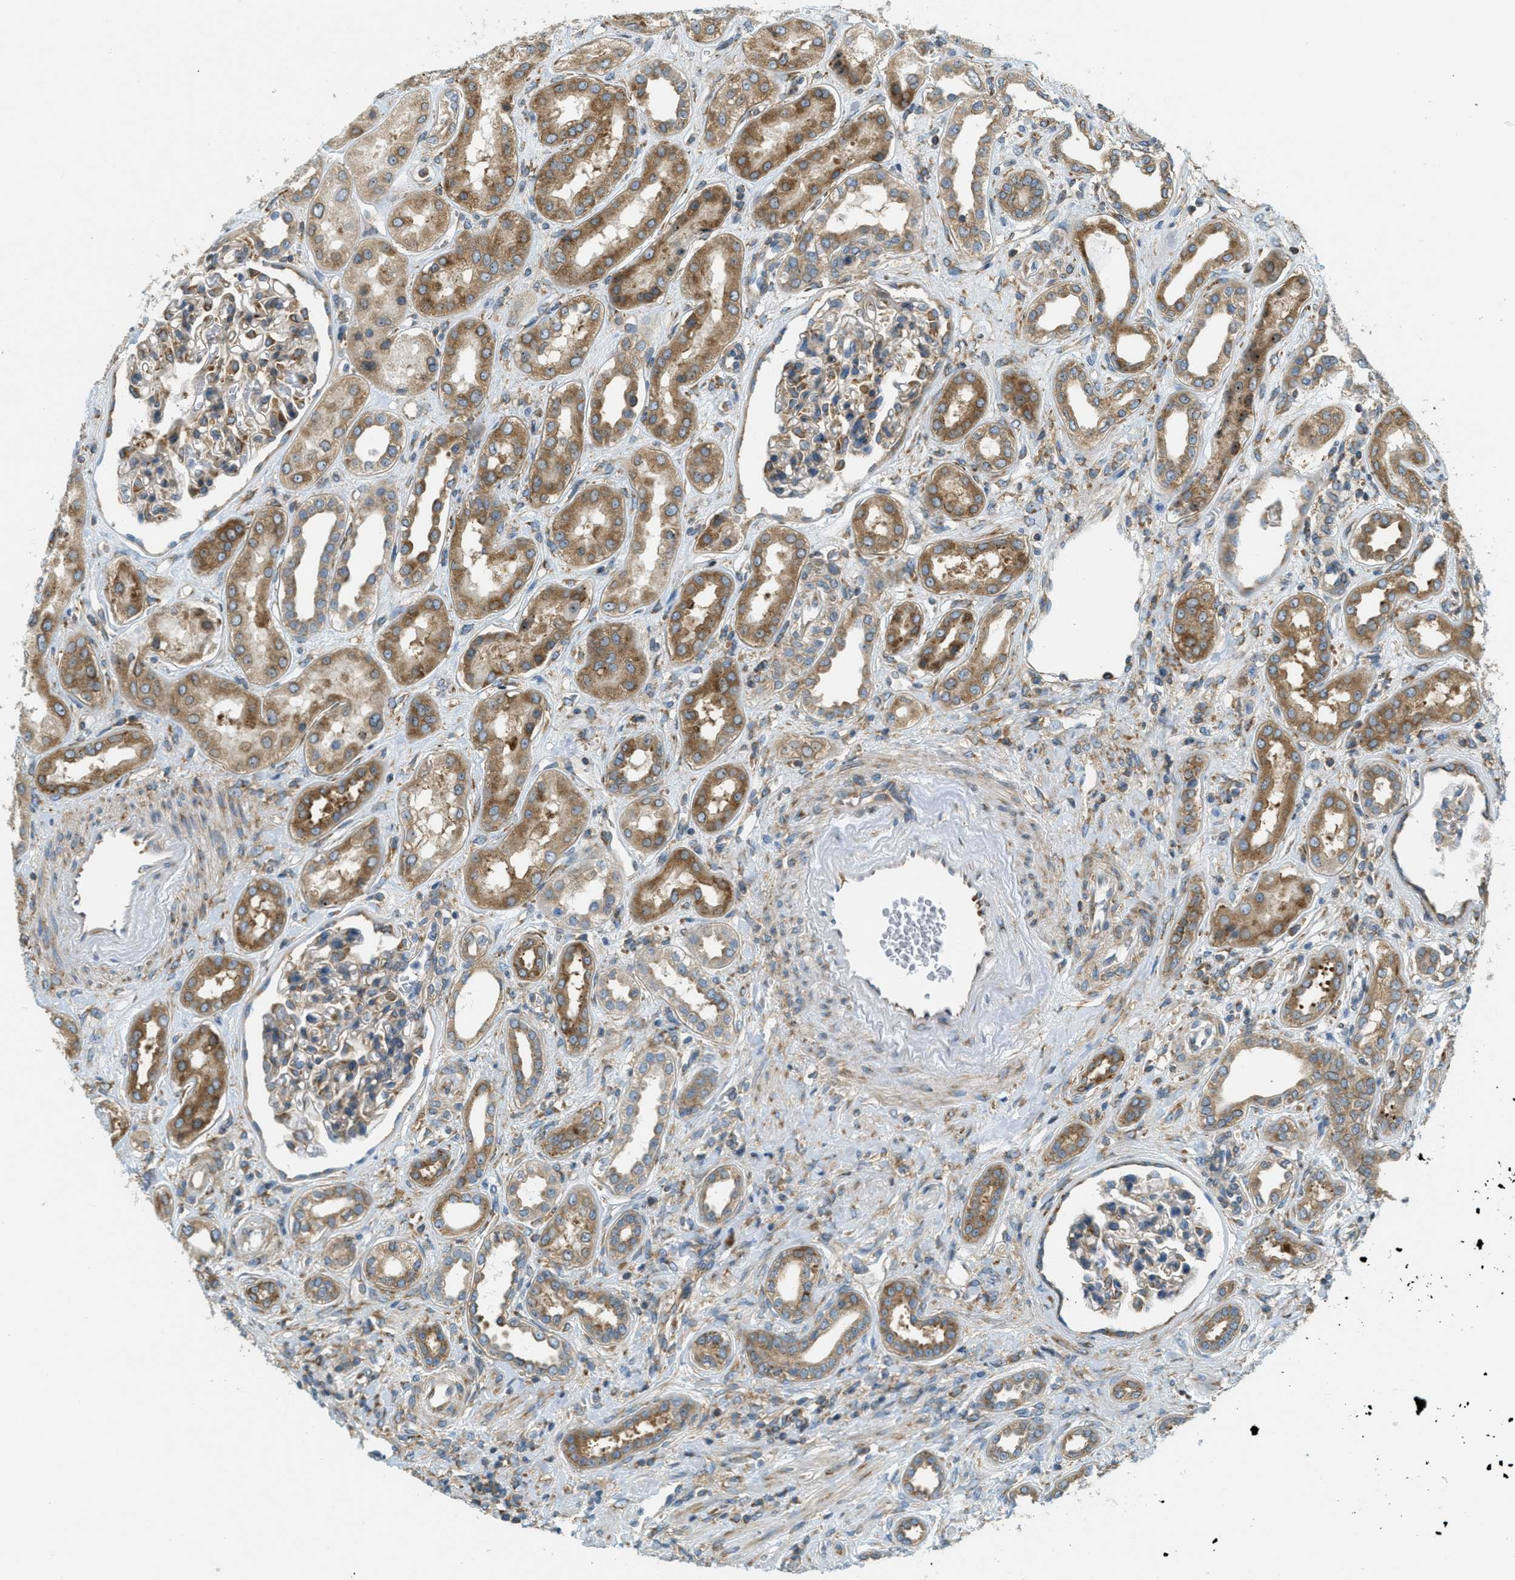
{"staining": {"intensity": "moderate", "quantity": "<25%", "location": "cytoplasmic/membranous"}, "tissue": "kidney", "cell_type": "Cells in glomeruli", "image_type": "normal", "snomed": [{"axis": "morphology", "description": "Normal tissue, NOS"}, {"axis": "topography", "description": "Kidney"}], "caption": "Cells in glomeruli demonstrate moderate cytoplasmic/membranous positivity in approximately <25% of cells in benign kidney. The staining is performed using DAB brown chromogen to label protein expression. The nuclei are counter-stained blue using hematoxylin.", "gene": "ABCF1", "patient": {"sex": "male", "age": 59}}